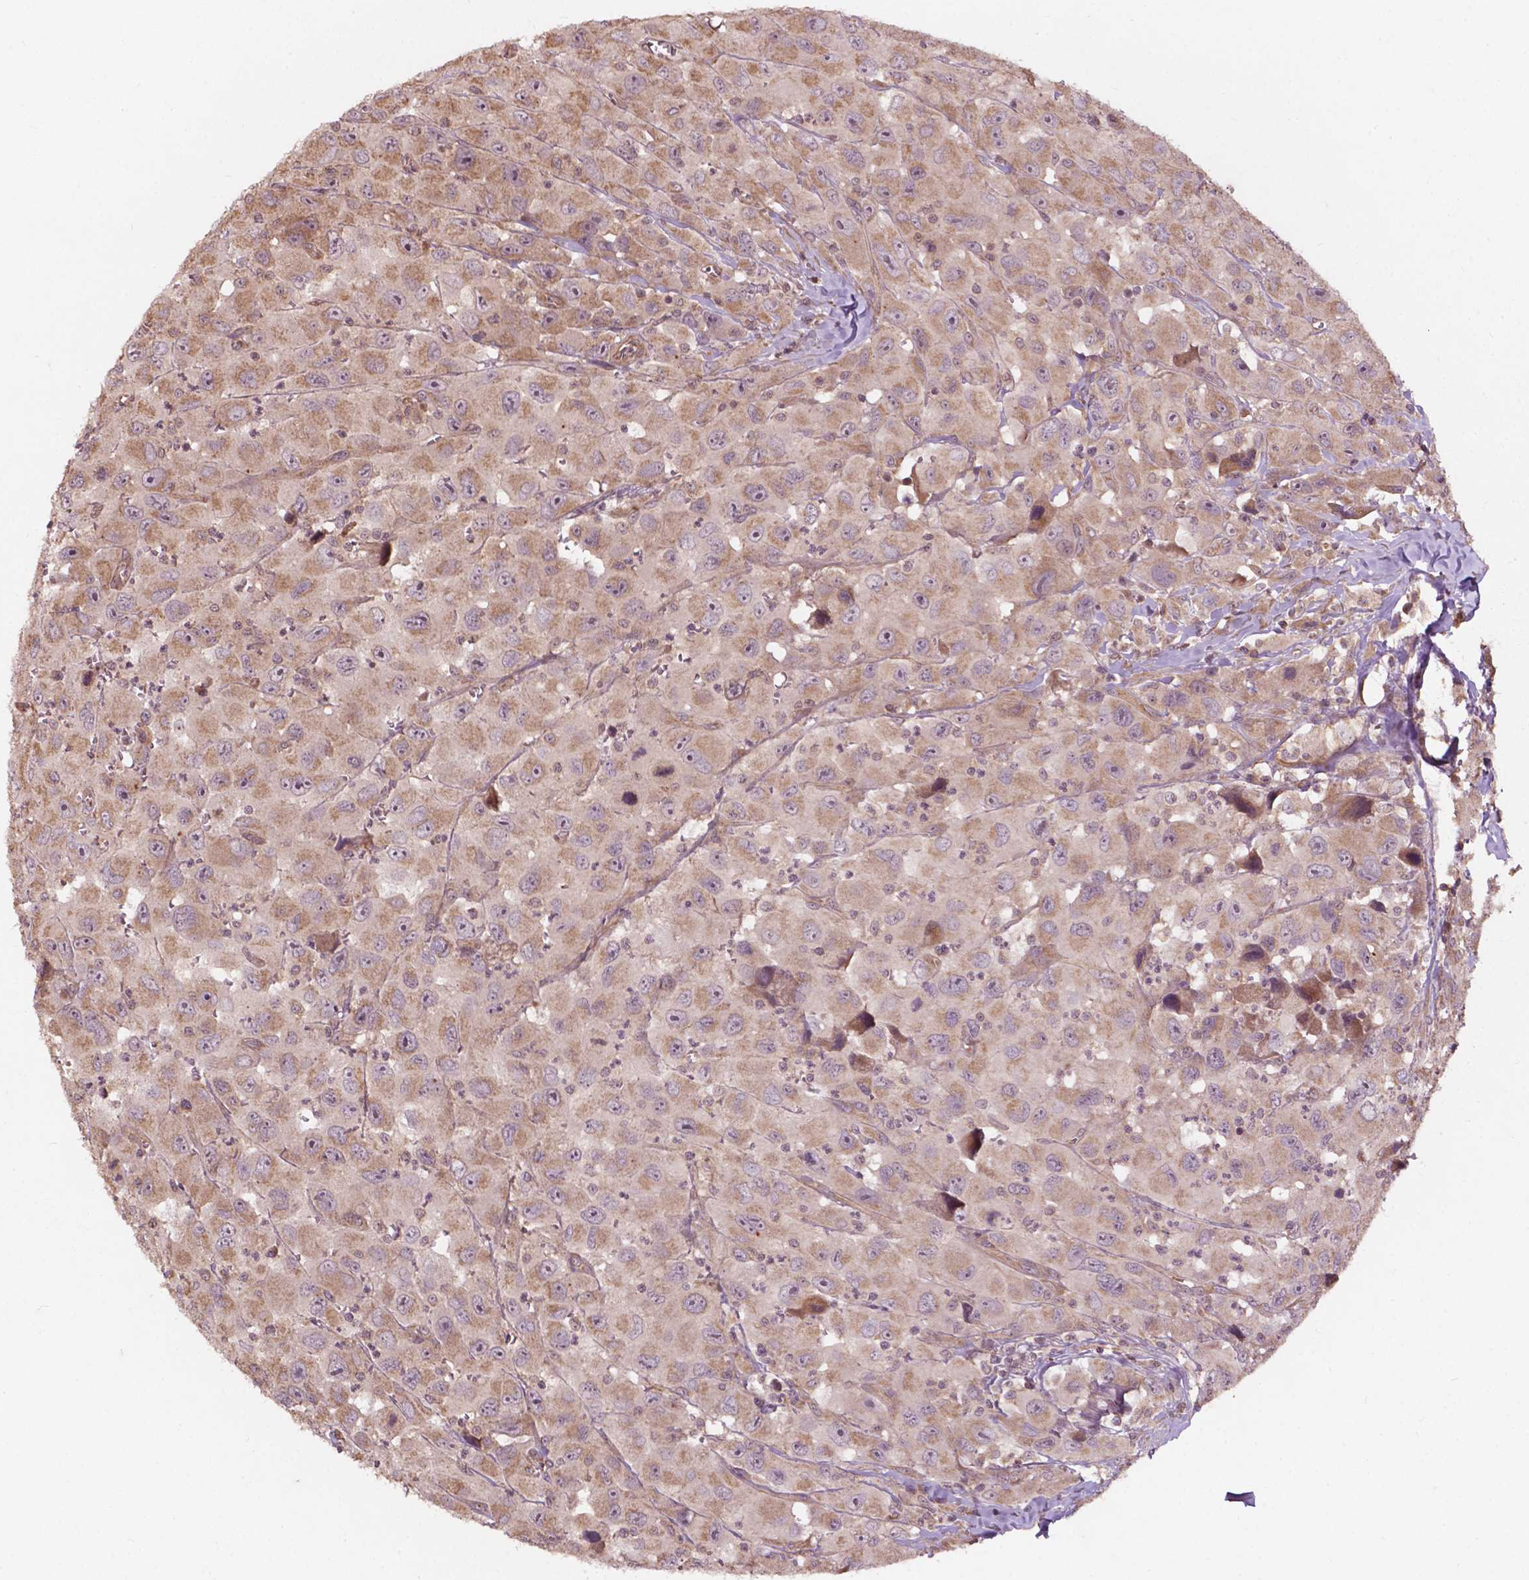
{"staining": {"intensity": "weak", "quantity": ">75%", "location": "cytoplasmic/membranous,nuclear"}, "tissue": "head and neck cancer", "cell_type": "Tumor cells", "image_type": "cancer", "snomed": [{"axis": "morphology", "description": "Squamous cell carcinoma, NOS"}, {"axis": "morphology", "description": "Squamous cell carcinoma, metastatic, NOS"}, {"axis": "topography", "description": "Oral tissue"}, {"axis": "topography", "description": "Head-Neck"}], "caption": "High-power microscopy captured an immunohistochemistry (IHC) micrograph of head and neck cancer, revealing weak cytoplasmic/membranous and nuclear expression in approximately >75% of tumor cells.", "gene": "CDC42BPA", "patient": {"sex": "female", "age": 85}}